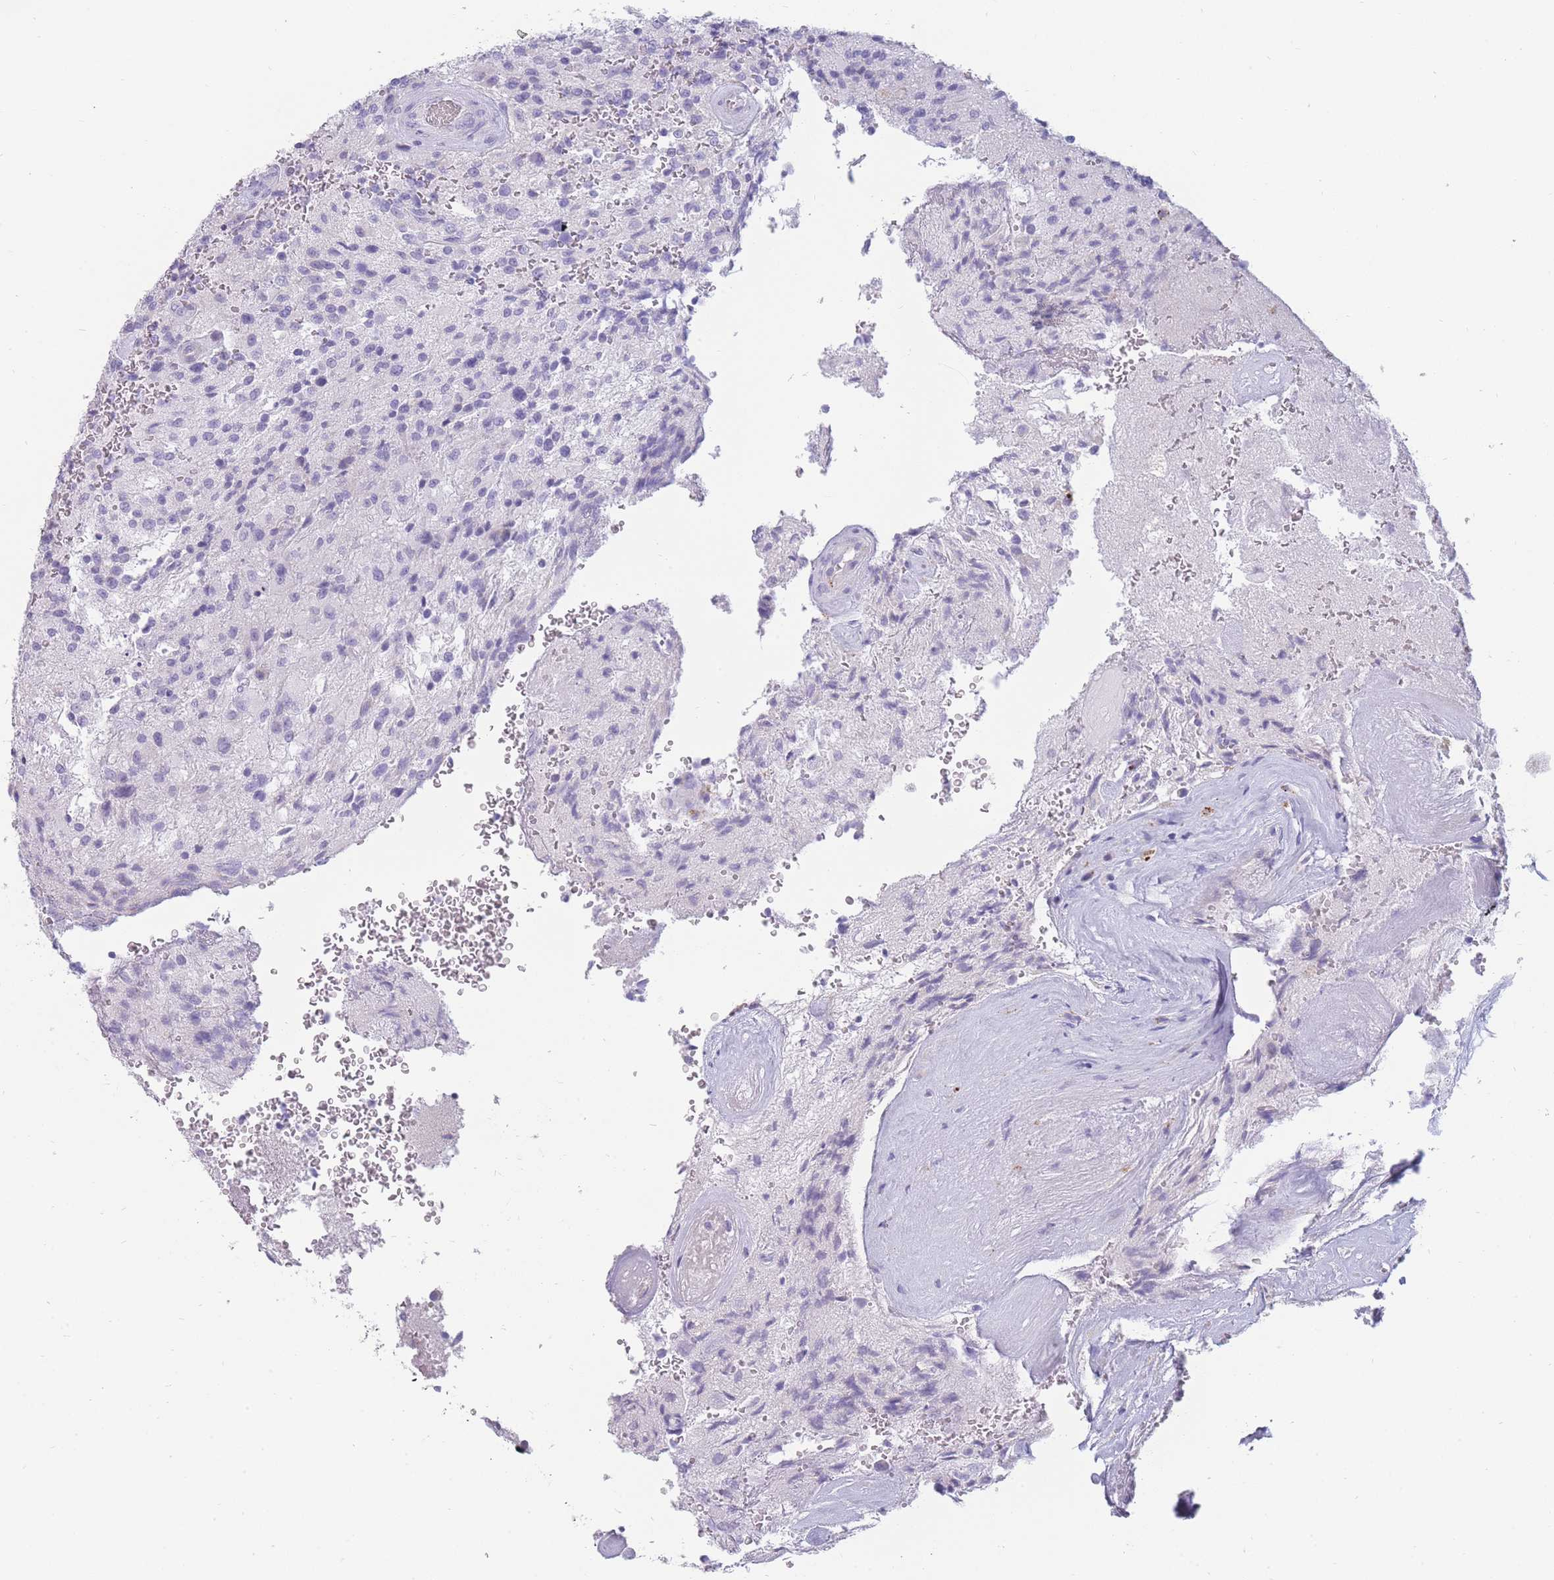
{"staining": {"intensity": "negative", "quantity": "none", "location": "none"}, "tissue": "glioma", "cell_type": "Tumor cells", "image_type": "cancer", "snomed": [{"axis": "morphology", "description": "Normal tissue, NOS"}, {"axis": "morphology", "description": "Glioma, malignant, High grade"}, {"axis": "topography", "description": "Cerebral cortex"}], "caption": "There is no significant positivity in tumor cells of malignant glioma (high-grade).", "gene": "UPK1A", "patient": {"sex": "male", "age": 56}}